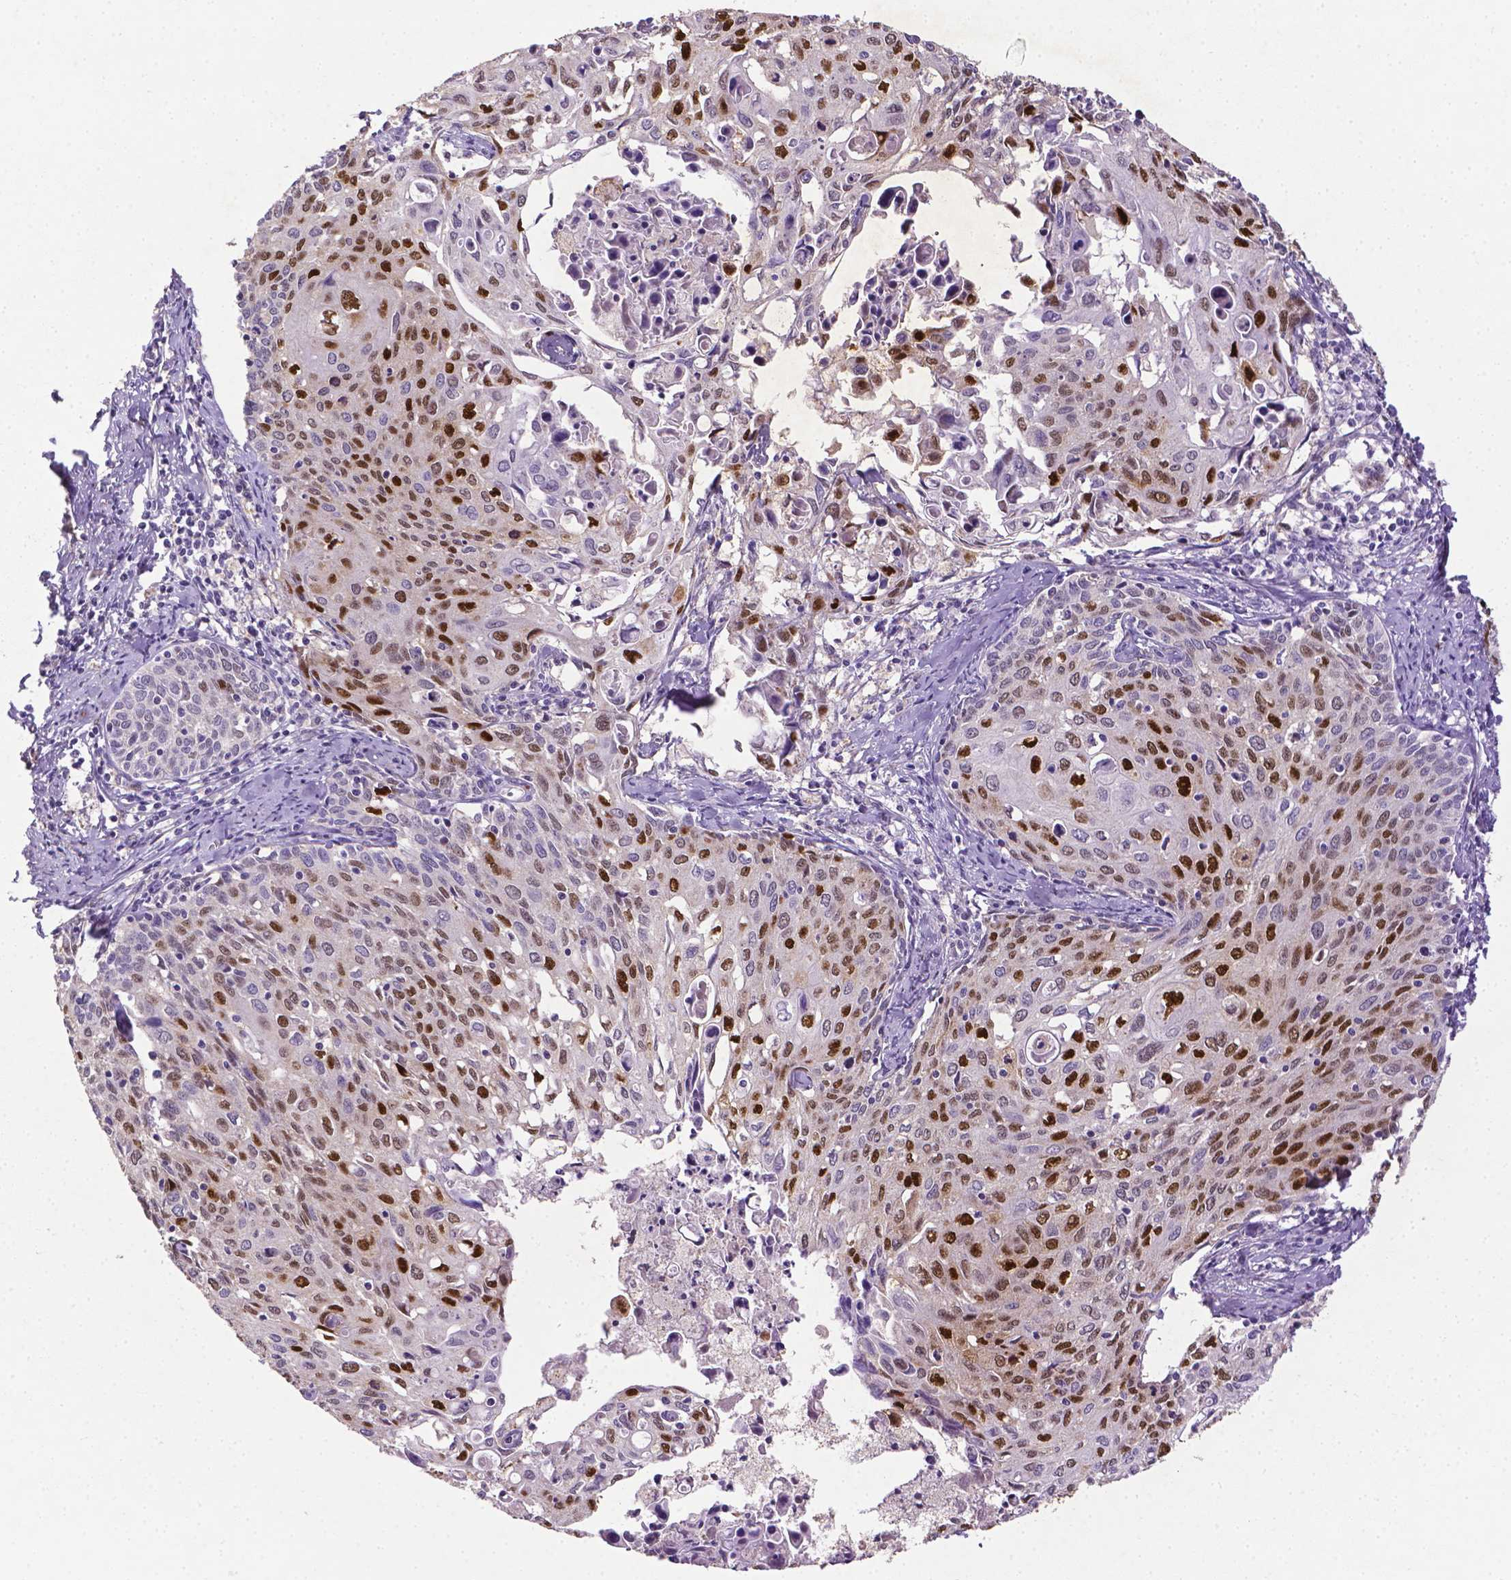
{"staining": {"intensity": "strong", "quantity": ">75%", "location": "nuclear"}, "tissue": "cervical cancer", "cell_type": "Tumor cells", "image_type": "cancer", "snomed": [{"axis": "morphology", "description": "Squamous cell carcinoma, NOS"}, {"axis": "topography", "description": "Cervix"}], "caption": "Human cervical cancer stained with a protein marker reveals strong staining in tumor cells.", "gene": "CDKN1A", "patient": {"sex": "female", "age": 62}}